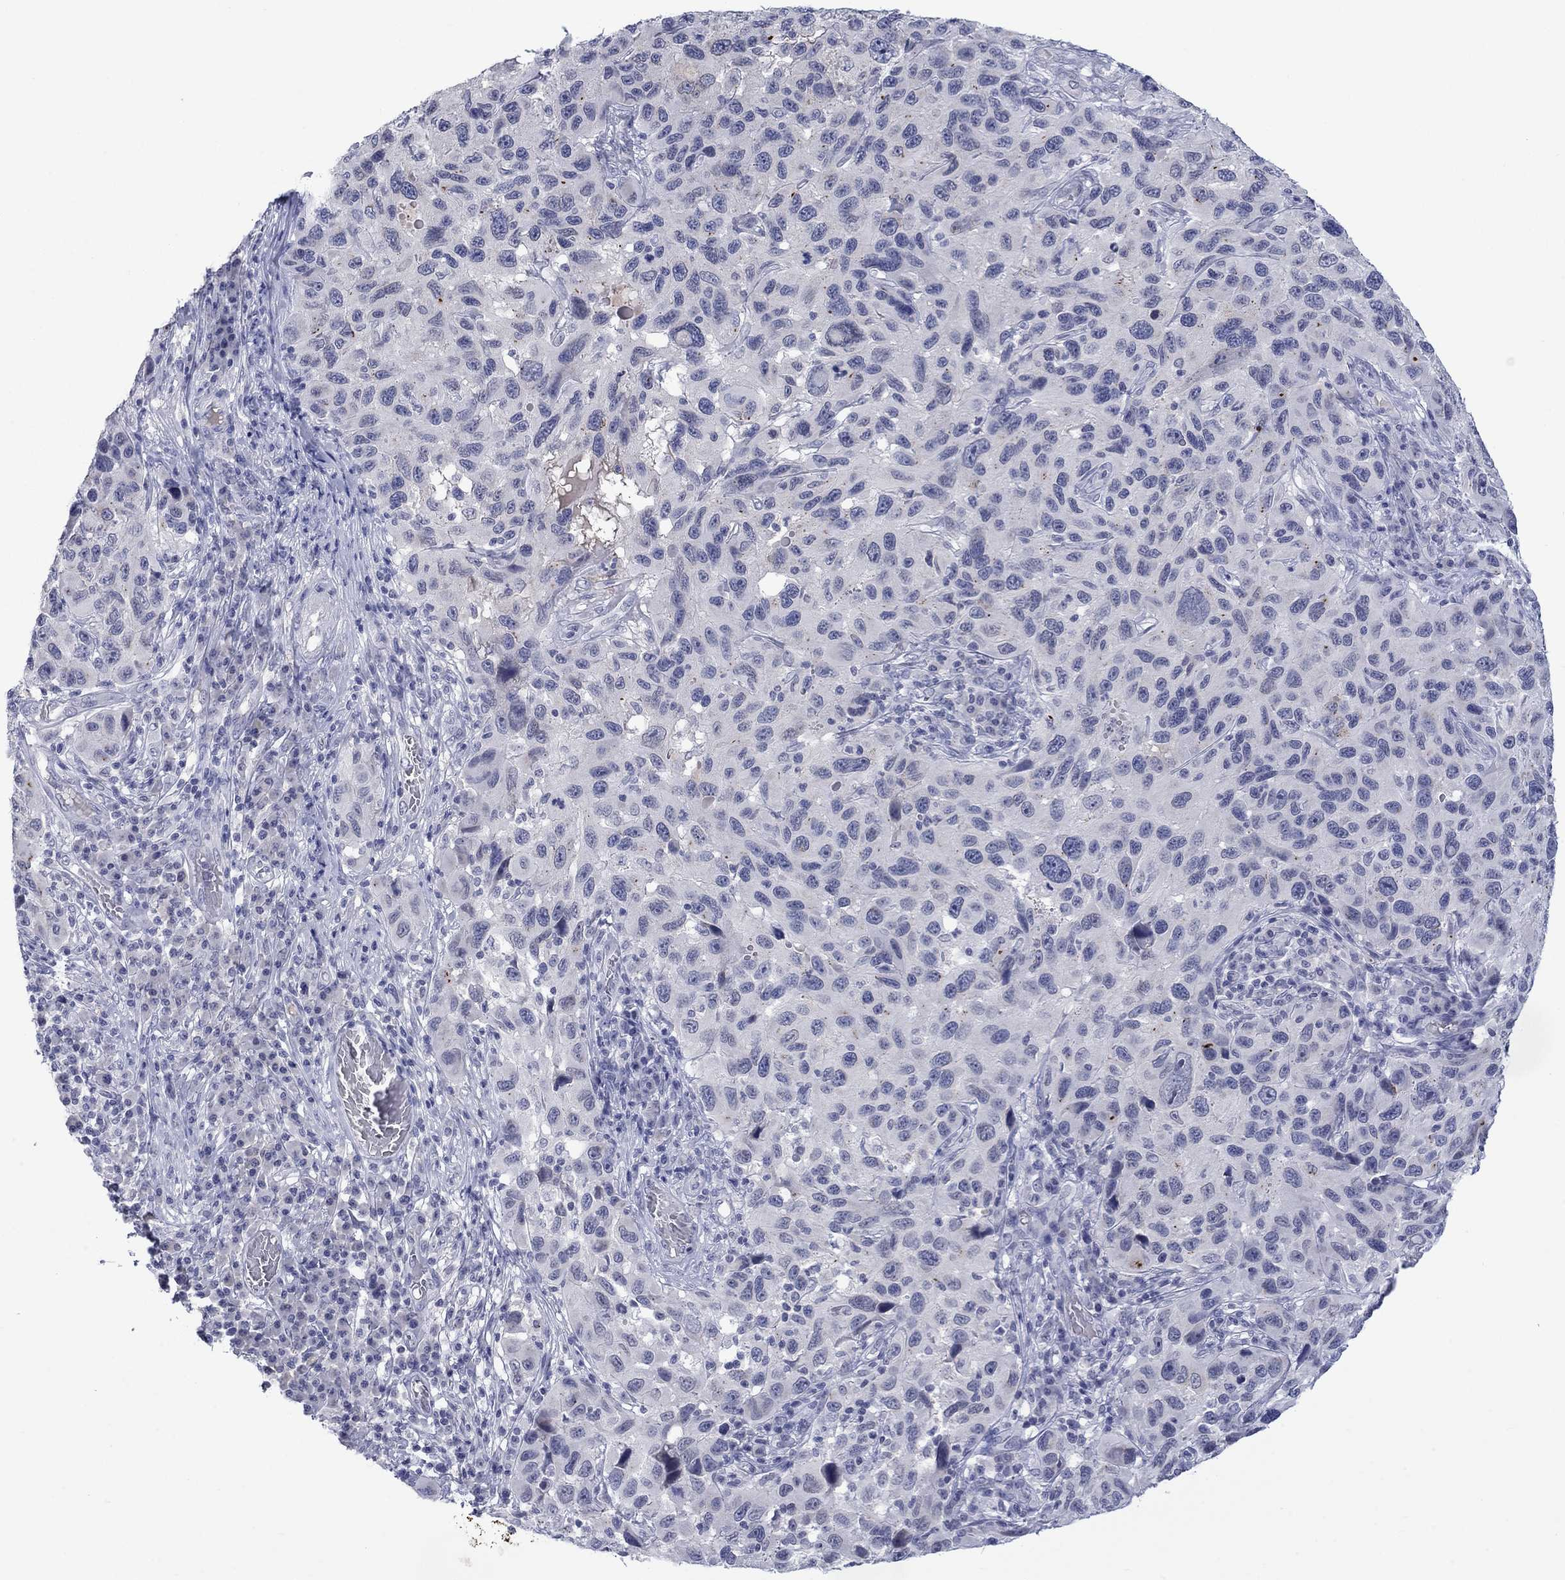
{"staining": {"intensity": "negative", "quantity": "none", "location": "none"}, "tissue": "melanoma", "cell_type": "Tumor cells", "image_type": "cancer", "snomed": [{"axis": "morphology", "description": "Malignant melanoma, NOS"}, {"axis": "topography", "description": "Skin"}], "caption": "This is an immunohistochemistry histopathology image of malignant melanoma. There is no staining in tumor cells.", "gene": "NSMF", "patient": {"sex": "male", "age": 53}}